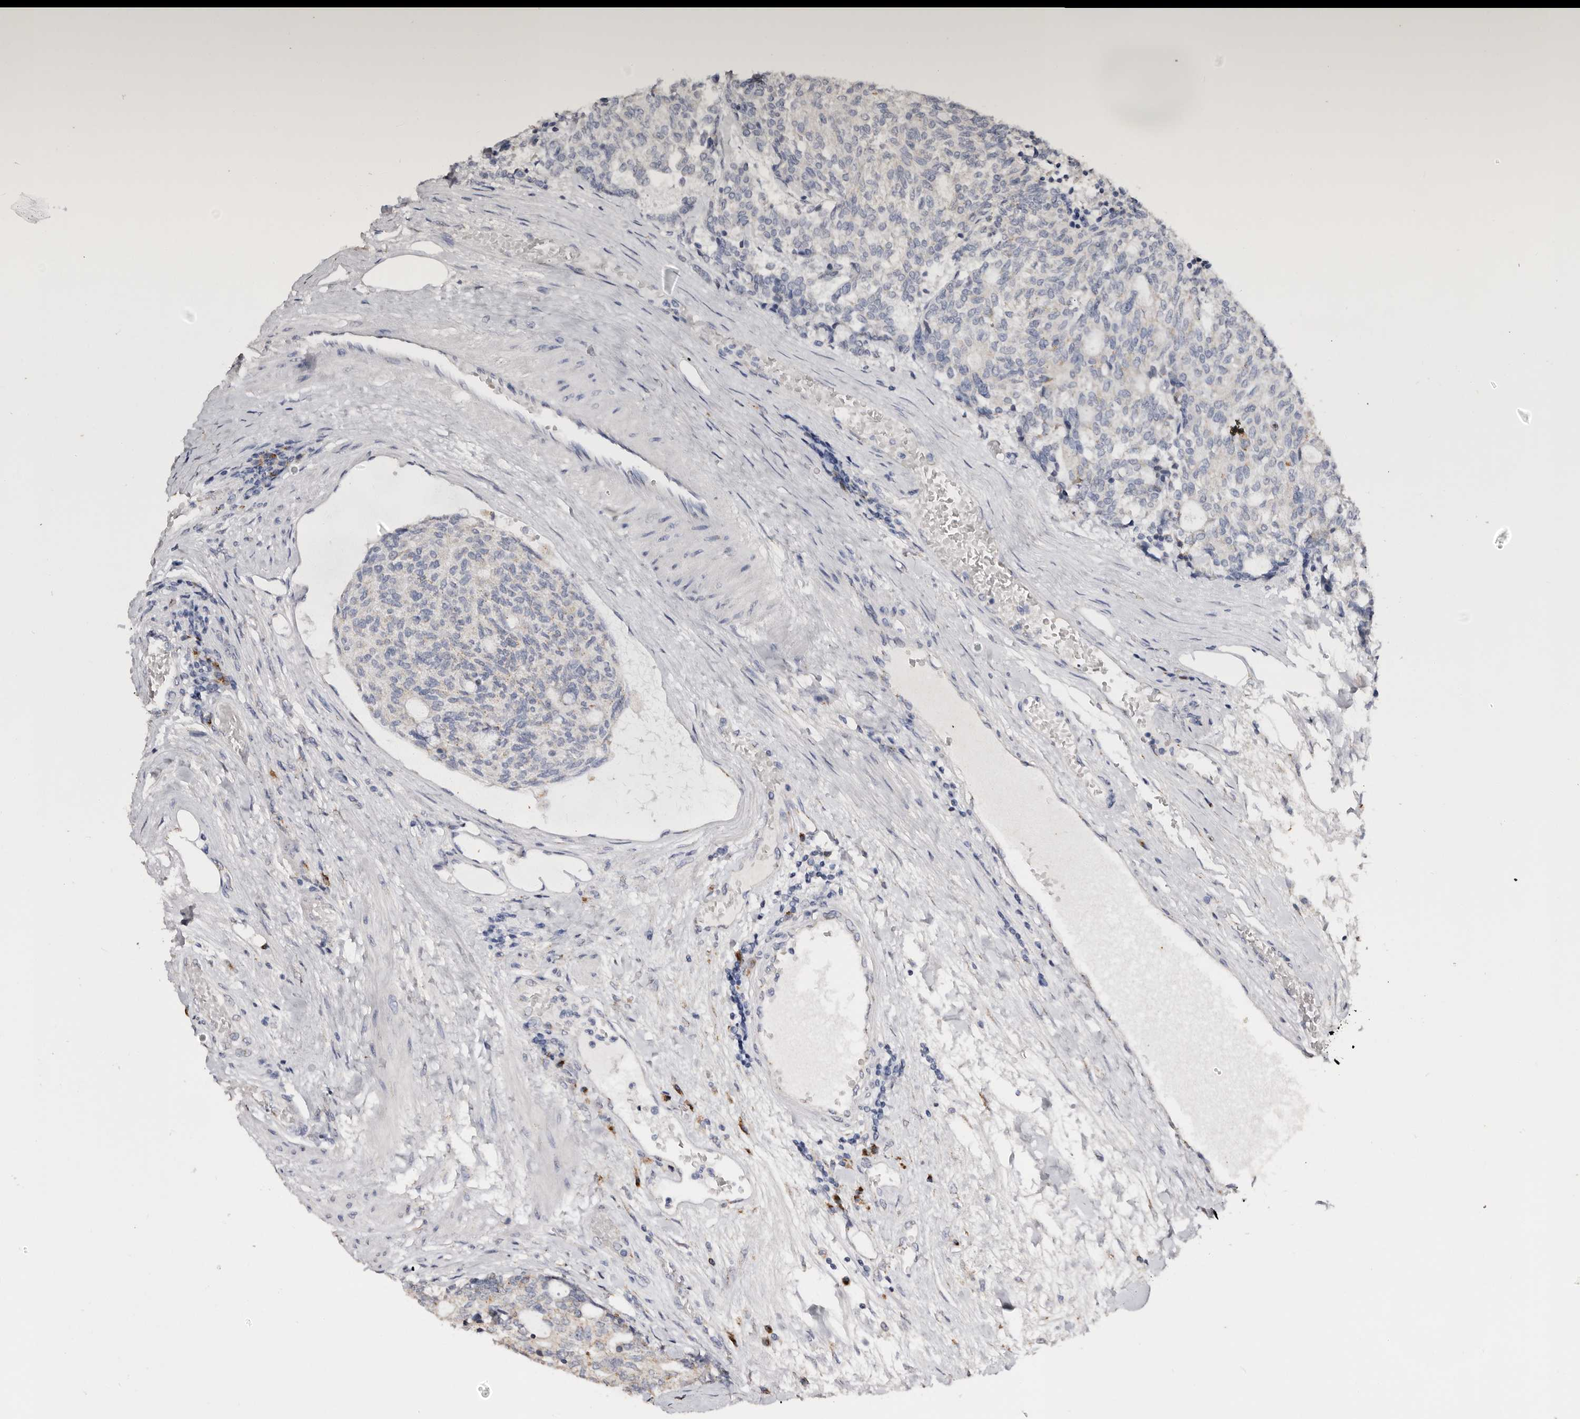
{"staining": {"intensity": "negative", "quantity": "none", "location": "none"}, "tissue": "carcinoid", "cell_type": "Tumor cells", "image_type": "cancer", "snomed": [{"axis": "morphology", "description": "Carcinoid, malignant, NOS"}, {"axis": "topography", "description": "Pancreas"}], "caption": "A histopathology image of malignant carcinoid stained for a protein reveals no brown staining in tumor cells.", "gene": "LGALS7B", "patient": {"sex": "female", "age": 54}}